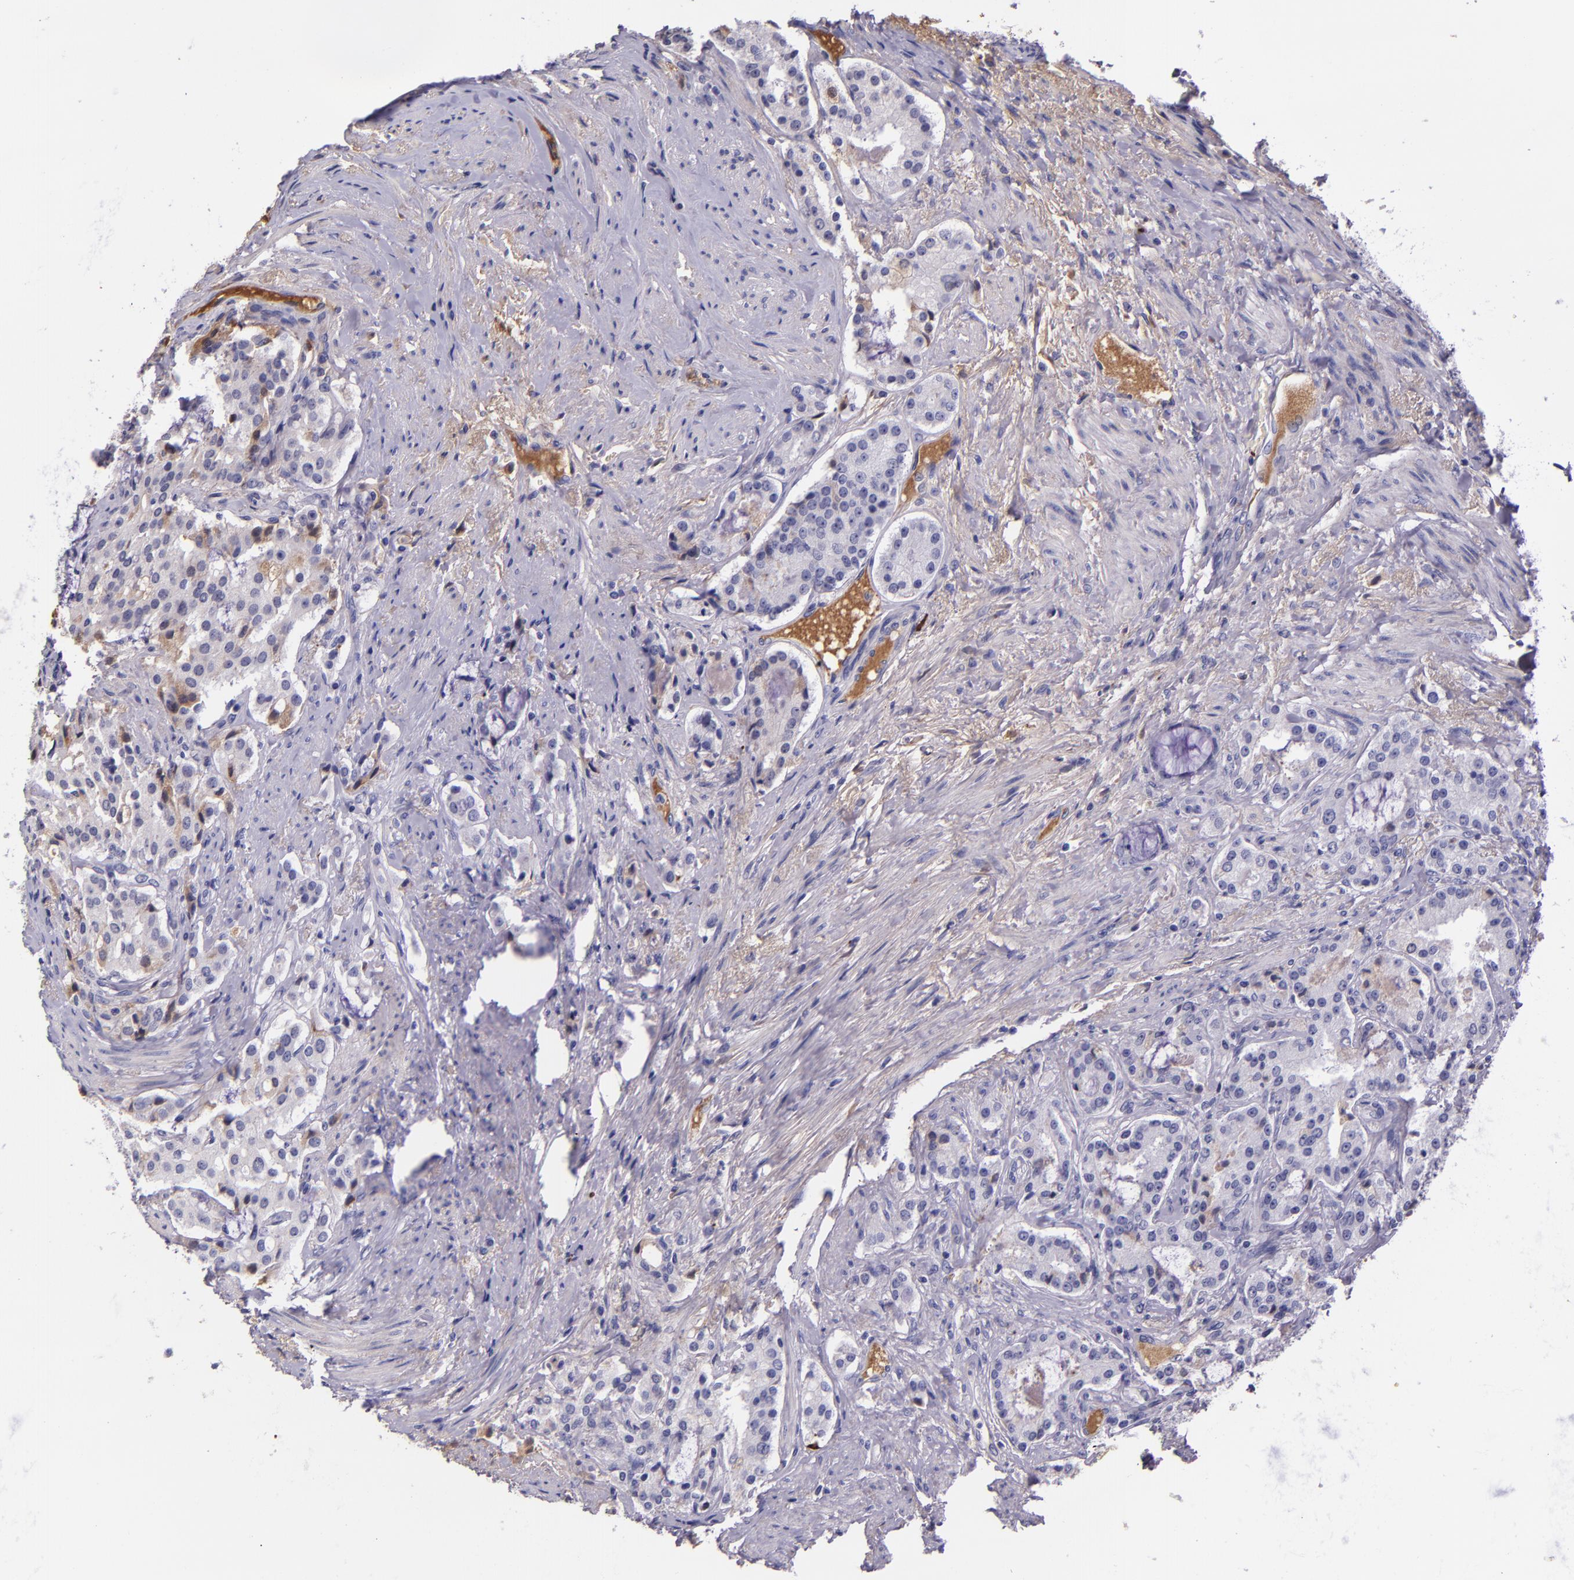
{"staining": {"intensity": "negative", "quantity": "none", "location": "none"}, "tissue": "prostate cancer", "cell_type": "Tumor cells", "image_type": "cancer", "snomed": [{"axis": "morphology", "description": "Adenocarcinoma, Medium grade"}, {"axis": "topography", "description": "Prostate"}], "caption": "An immunohistochemistry (IHC) histopathology image of prostate cancer (medium-grade adenocarcinoma) is shown. There is no staining in tumor cells of prostate cancer (medium-grade adenocarcinoma).", "gene": "KNG1", "patient": {"sex": "male", "age": 72}}